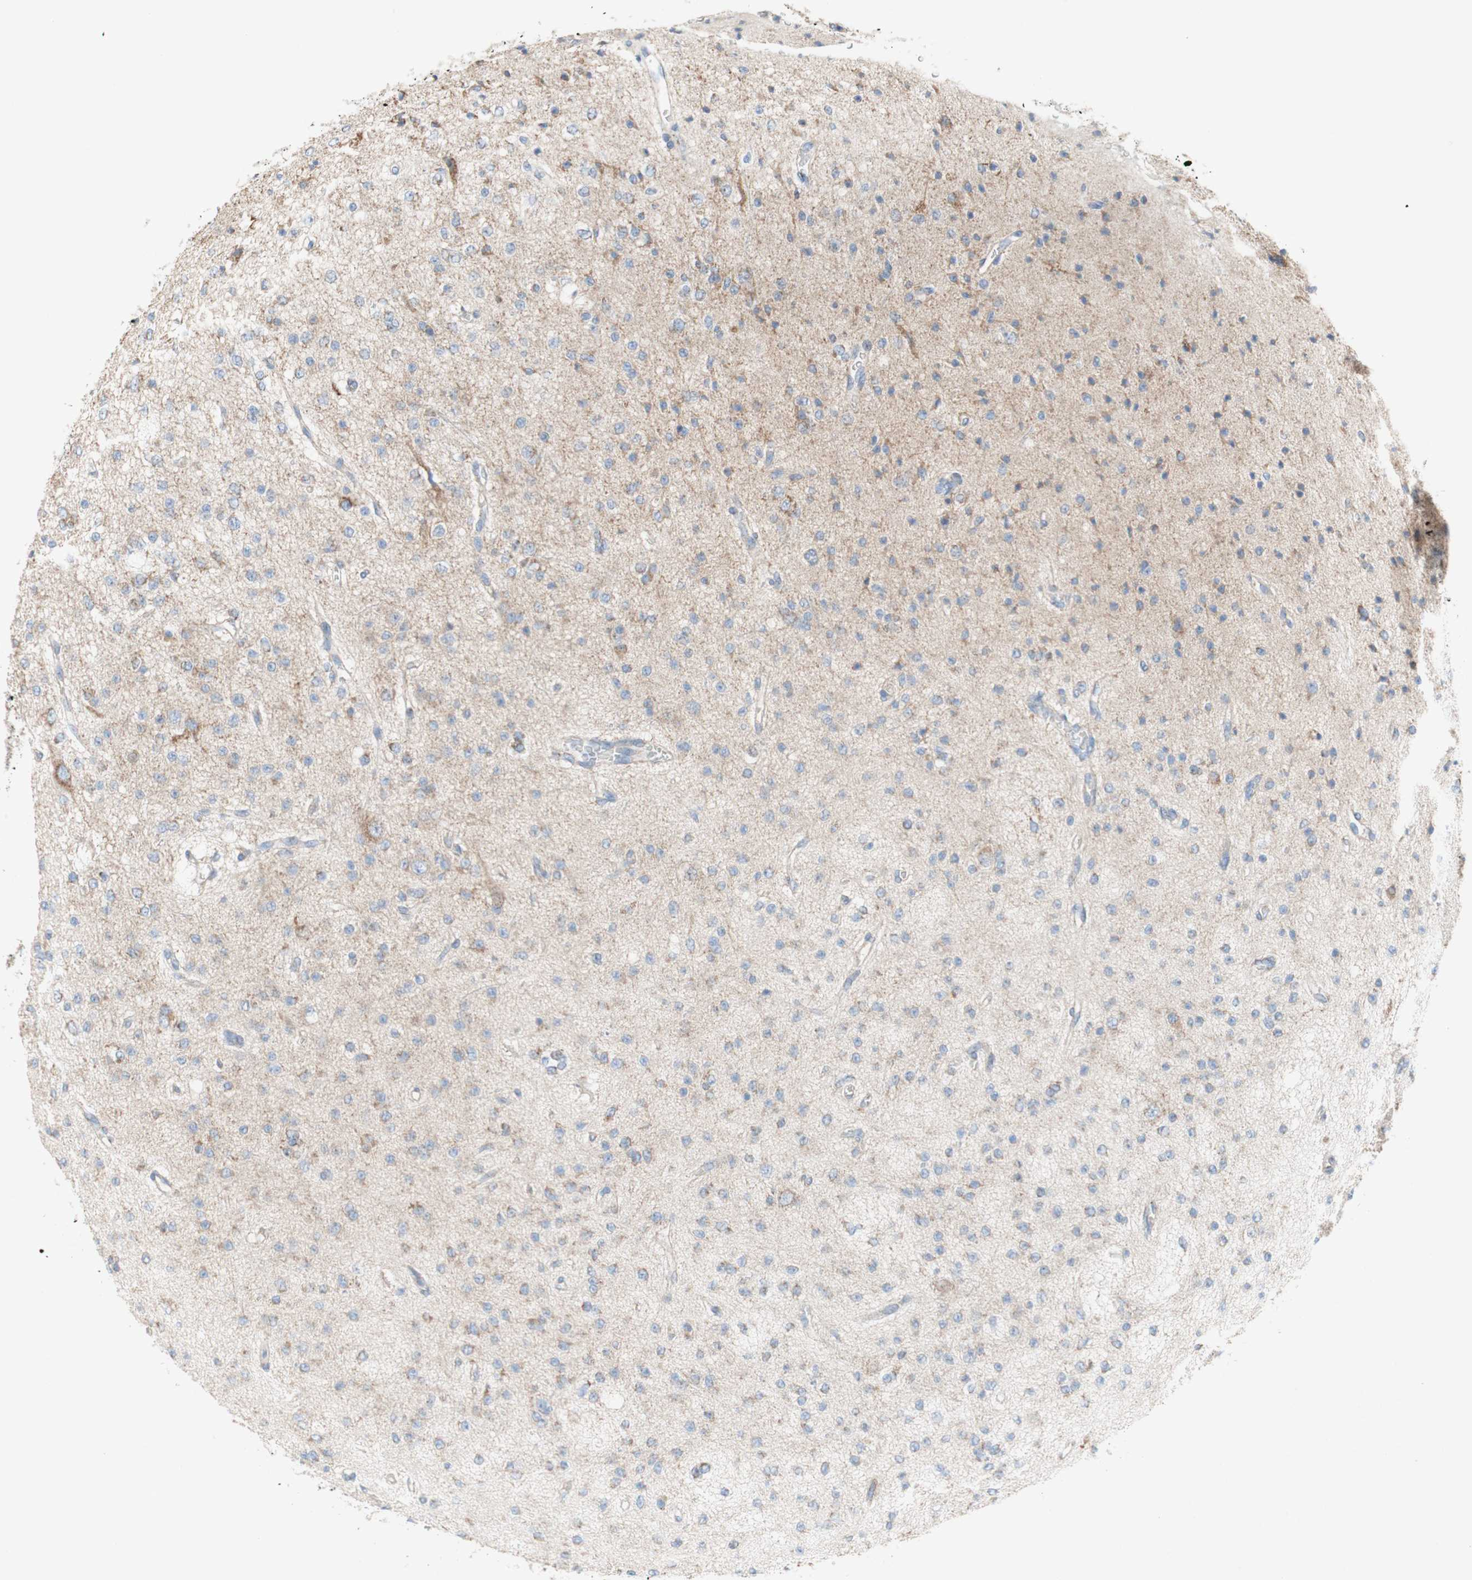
{"staining": {"intensity": "moderate", "quantity": "<25%", "location": "cytoplasmic/membranous"}, "tissue": "glioma", "cell_type": "Tumor cells", "image_type": "cancer", "snomed": [{"axis": "morphology", "description": "Glioma, malignant, Low grade"}, {"axis": "topography", "description": "Brain"}], "caption": "Immunohistochemistry of human glioma demonstrates low levels of moderate cytoplasmic/membranous staining in about <25% of tumor cells. The staining is performed using DAB brown chromogen to label protein expression. The nuclei are counter-stained blue using hematoxylin.", "gene": "SDHB", "patient": {"sex": "male", "age": 38}}